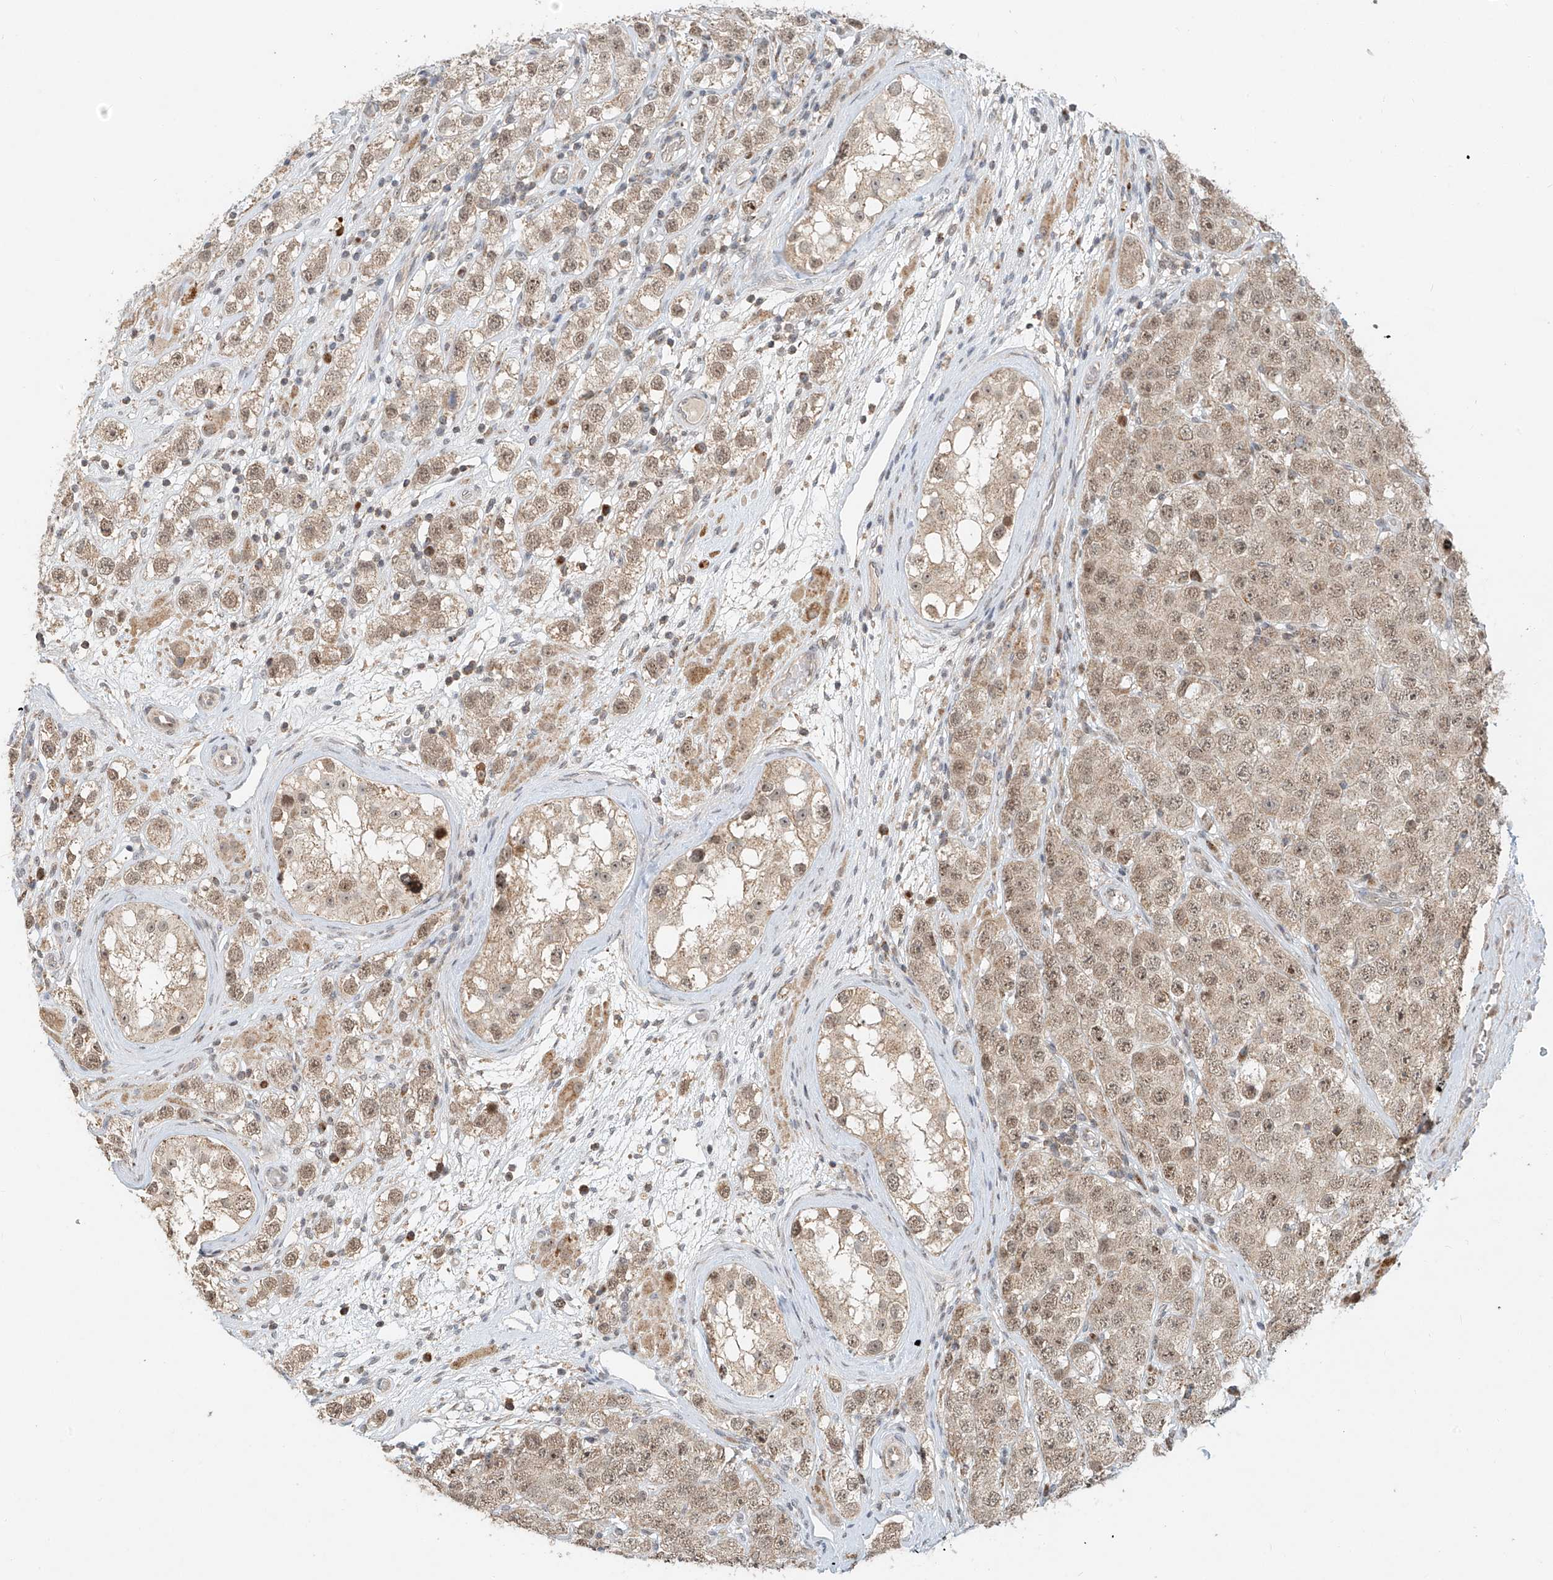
{"staining": {"intensity": "weak", "quantity": ">75%", "location": "cytoplasmic/membranous,nuclear"}, "tissue": "testis cancer", "cell_type": "Tumor cells", "image_type": "cancer", "snomed": [{"axis": "morphology", "description": "Seminoma, NOS"}, {"axis": "topography", "description": "Testis"}], "caption": "Testis cancer stained for a protein (brown) displays weak cytoplasmic/membranous and nuclear positive staining in approximately >75% of tumor cells.", "gene": "SYTL3", "patient": {"sex": "male", "age": 28}}